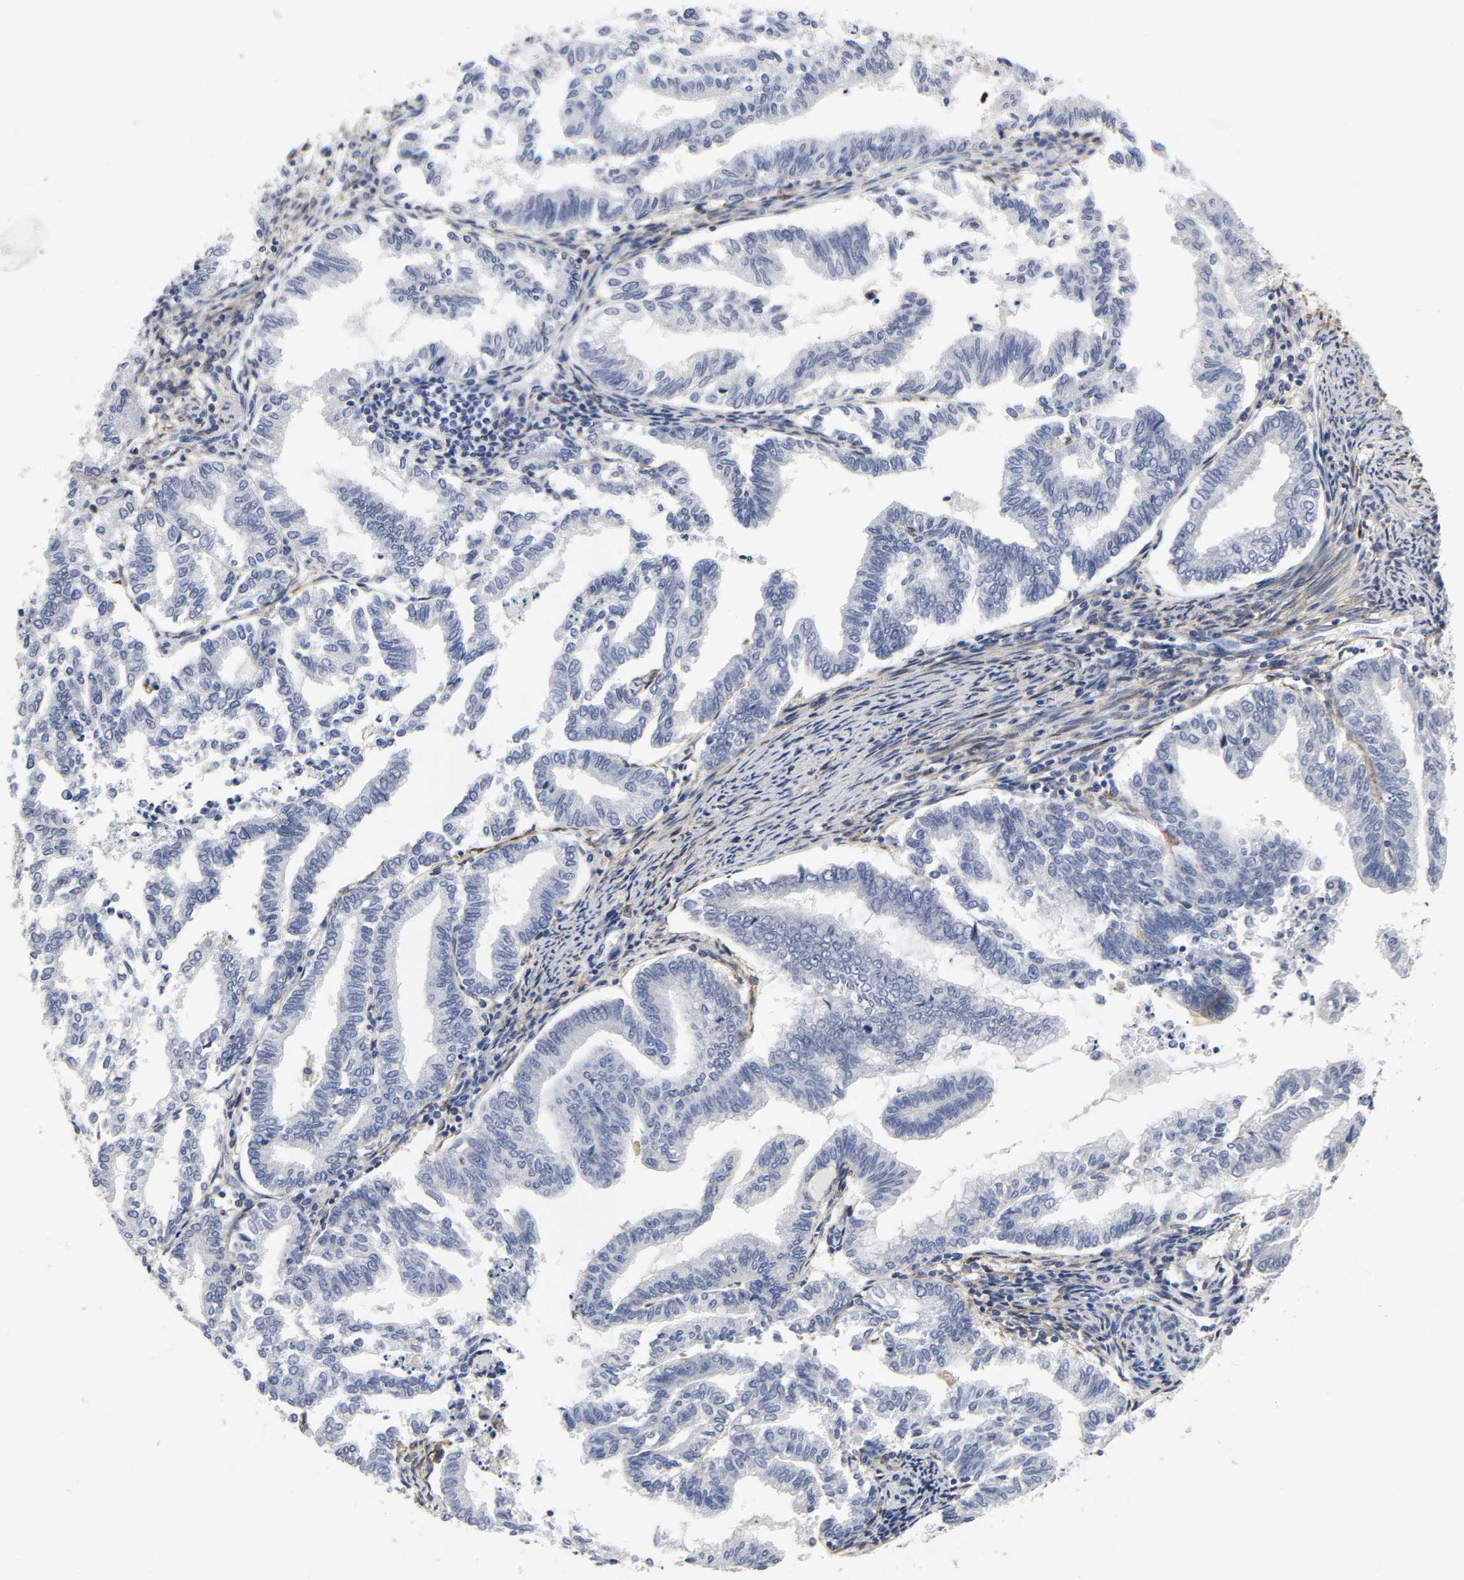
{"staining": {"intensity": "negative", "quantity": "none", "location": "none"}, "tissue": "endometrial cancer", "cell_type": "Tumor cells", "image_type": "cancer", "snomed": [{"axis": "morphology", "description": "Adenocarcinoma, NOS"}, {"axis": "topography", "description": "Endometrium"}], "caption": "This photomicrograph is of adenocarcinoma (endometrial) stained with immunohistochemistry (IHC) to label a protein in brown with the nuclei are counter-stained blue. There is no staining in tumor cells. (Immunohistochemistry, brightfield microscopy, high magnification).", "gene": "LRP1", "patient": {"sex": "female", "age": 79}}